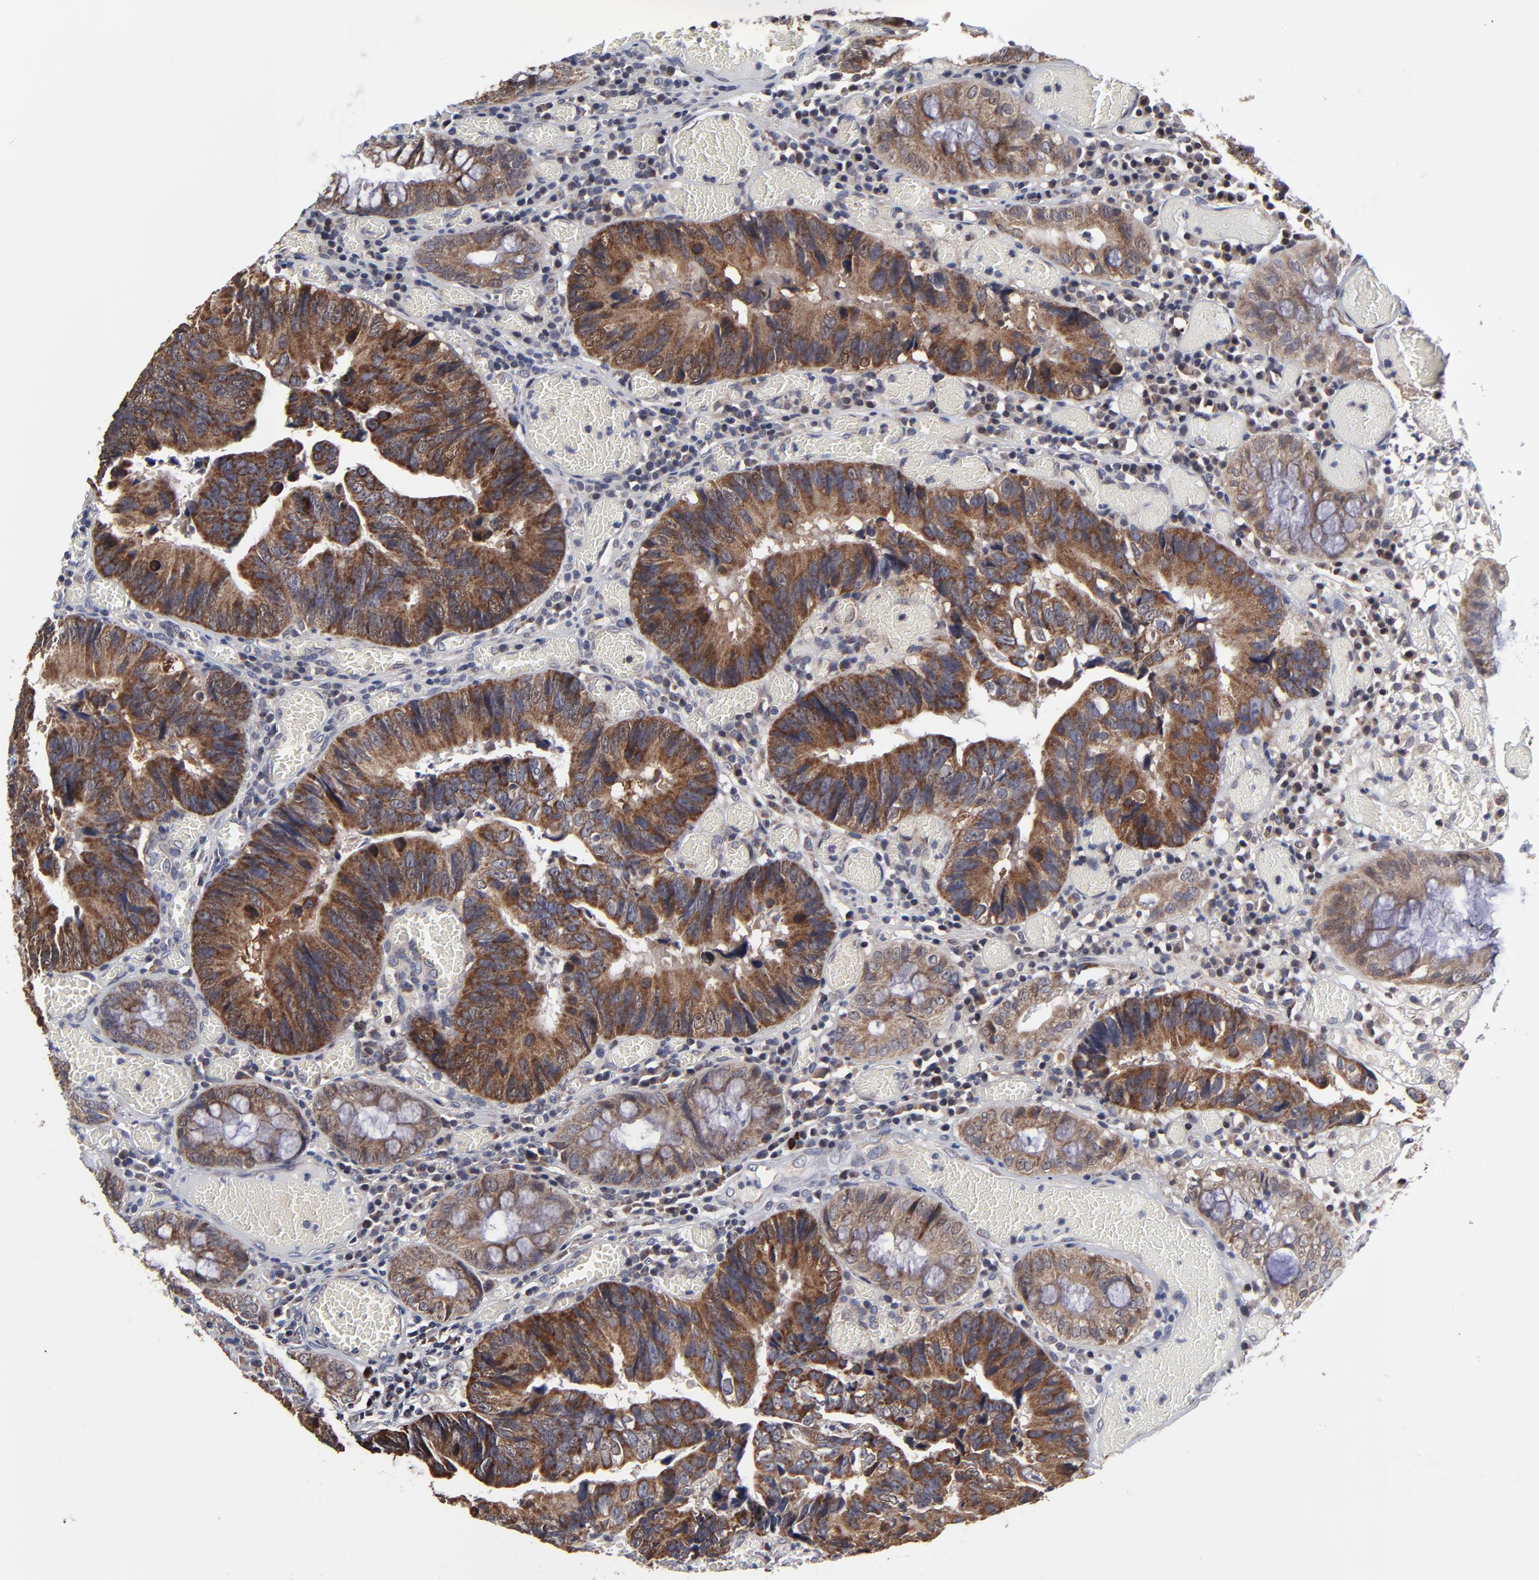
{"staining": {"intensity": "strong", "quantity": ">75%", "location": "cytoplasmic/membranous"}, "tissue": "colorectal cancer", "cell_type": "Tumor cells", "image_type": "cancer", "snomed": [{"axis": "morphology", "description": "Adenocarcinoma, NOS"}, {"axis": "topography", "description": "Rectum"}], "caption": "The image shows a brown stain indicating the presence of a protein in the cytoplasmic/membranous of tumor cells in adenocarcinoma (colorectal). Immunohistochemistry stains the protein in brown and the nuclei are stained blue.", "gene": "ZNF550", "patient": {"sex": "female", "age": 98}}